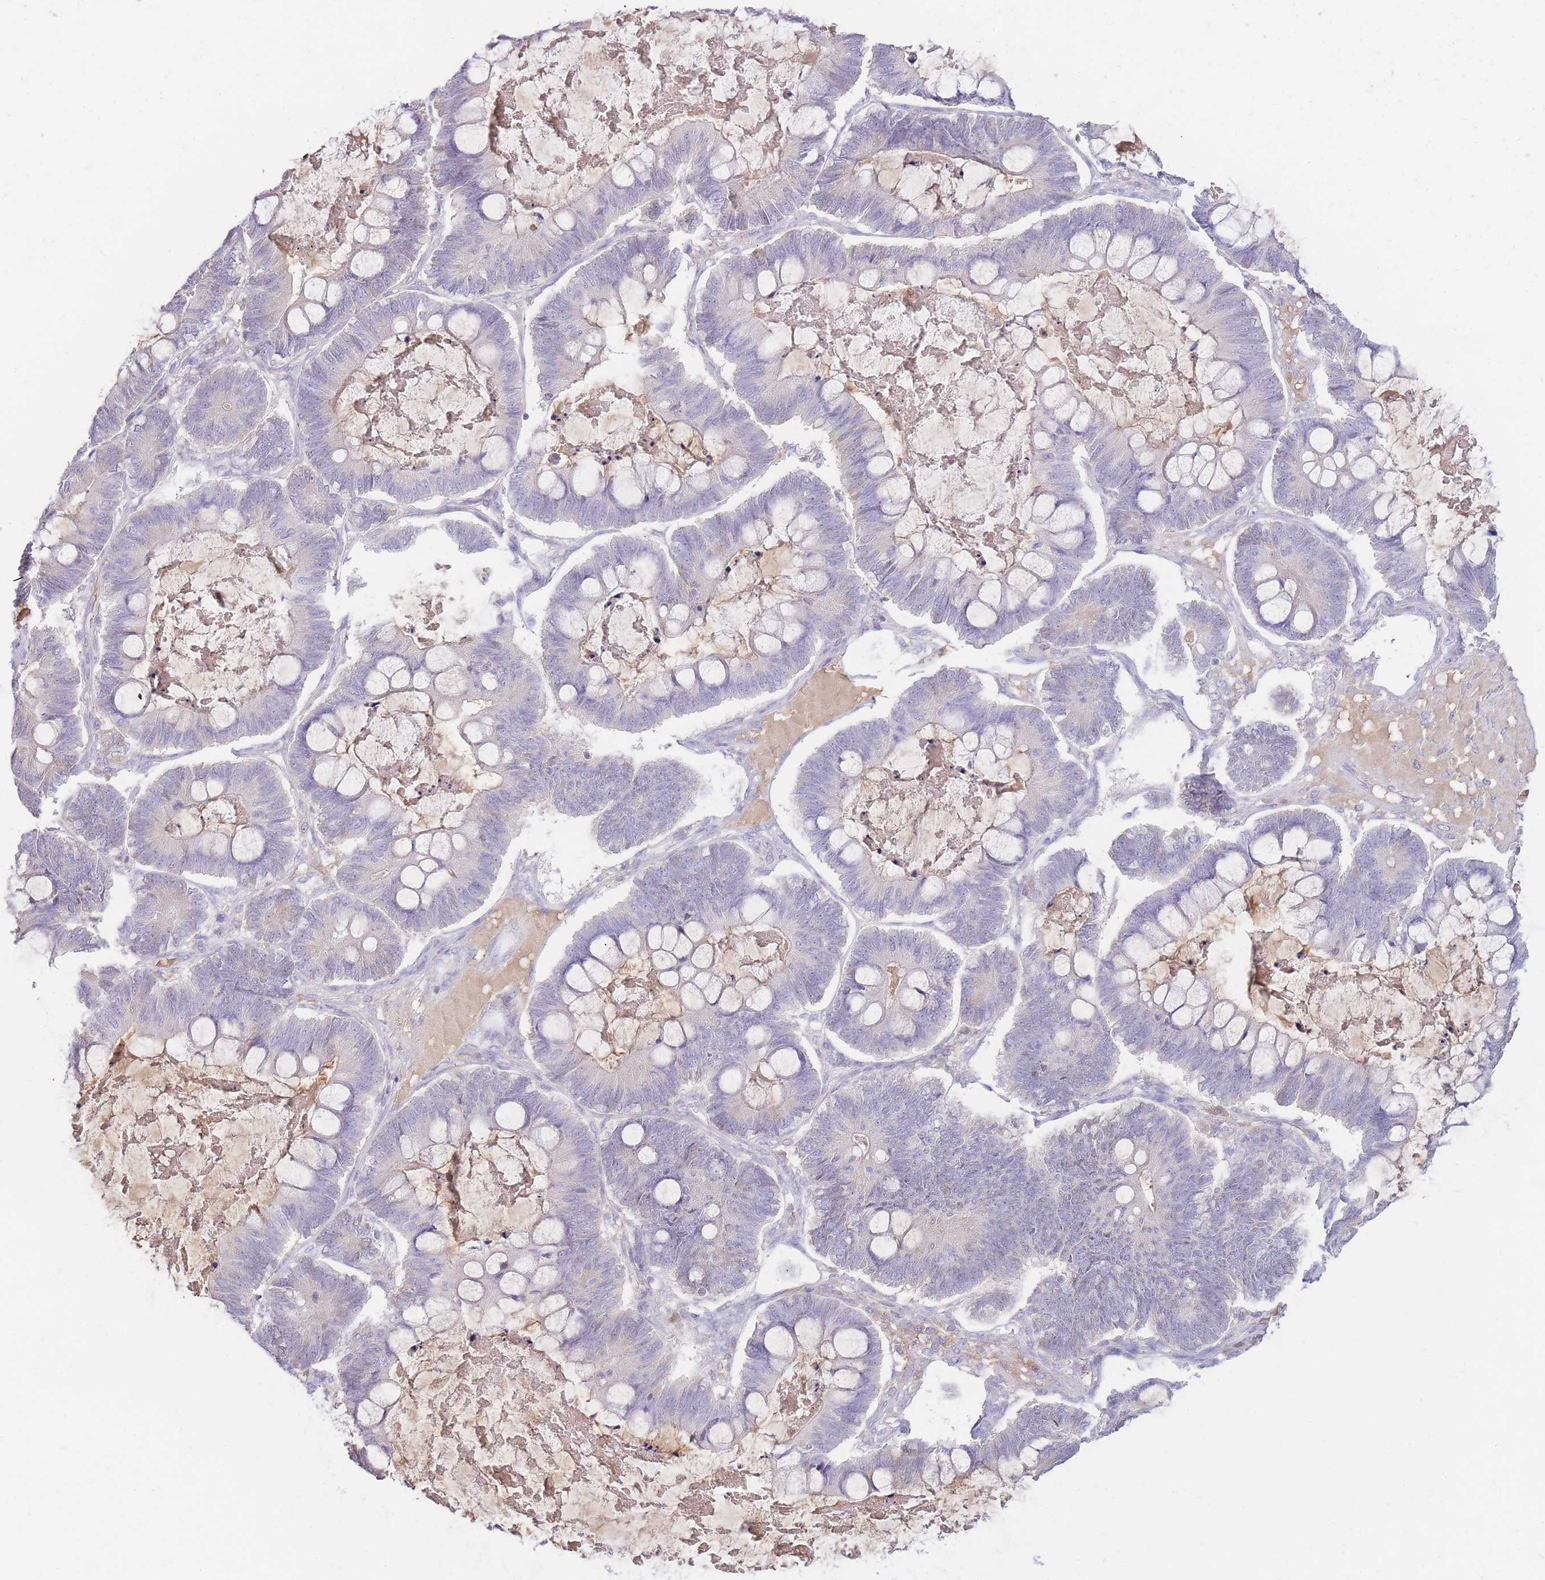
{"staining": {"intensity": "negative", "quantity": "none", "location": "none"}, "tissue": "ovarian cancer", "cell_type": "Tumor cells", "image_type": "cancer", "snomed": [{"axis": "morphology", "description": "Cystadenocarcinoma, mucinous, NOS"}, {"axis": "topography", "description": "Ovary"}], "caption": "This is an immunohistochemistry histopathology image of ovarian mucinous cystadenocarcinoma. There is no expression in tumor cells.", "gene": "TPSD1", "patient": {"sex": "female", "age": 61}}